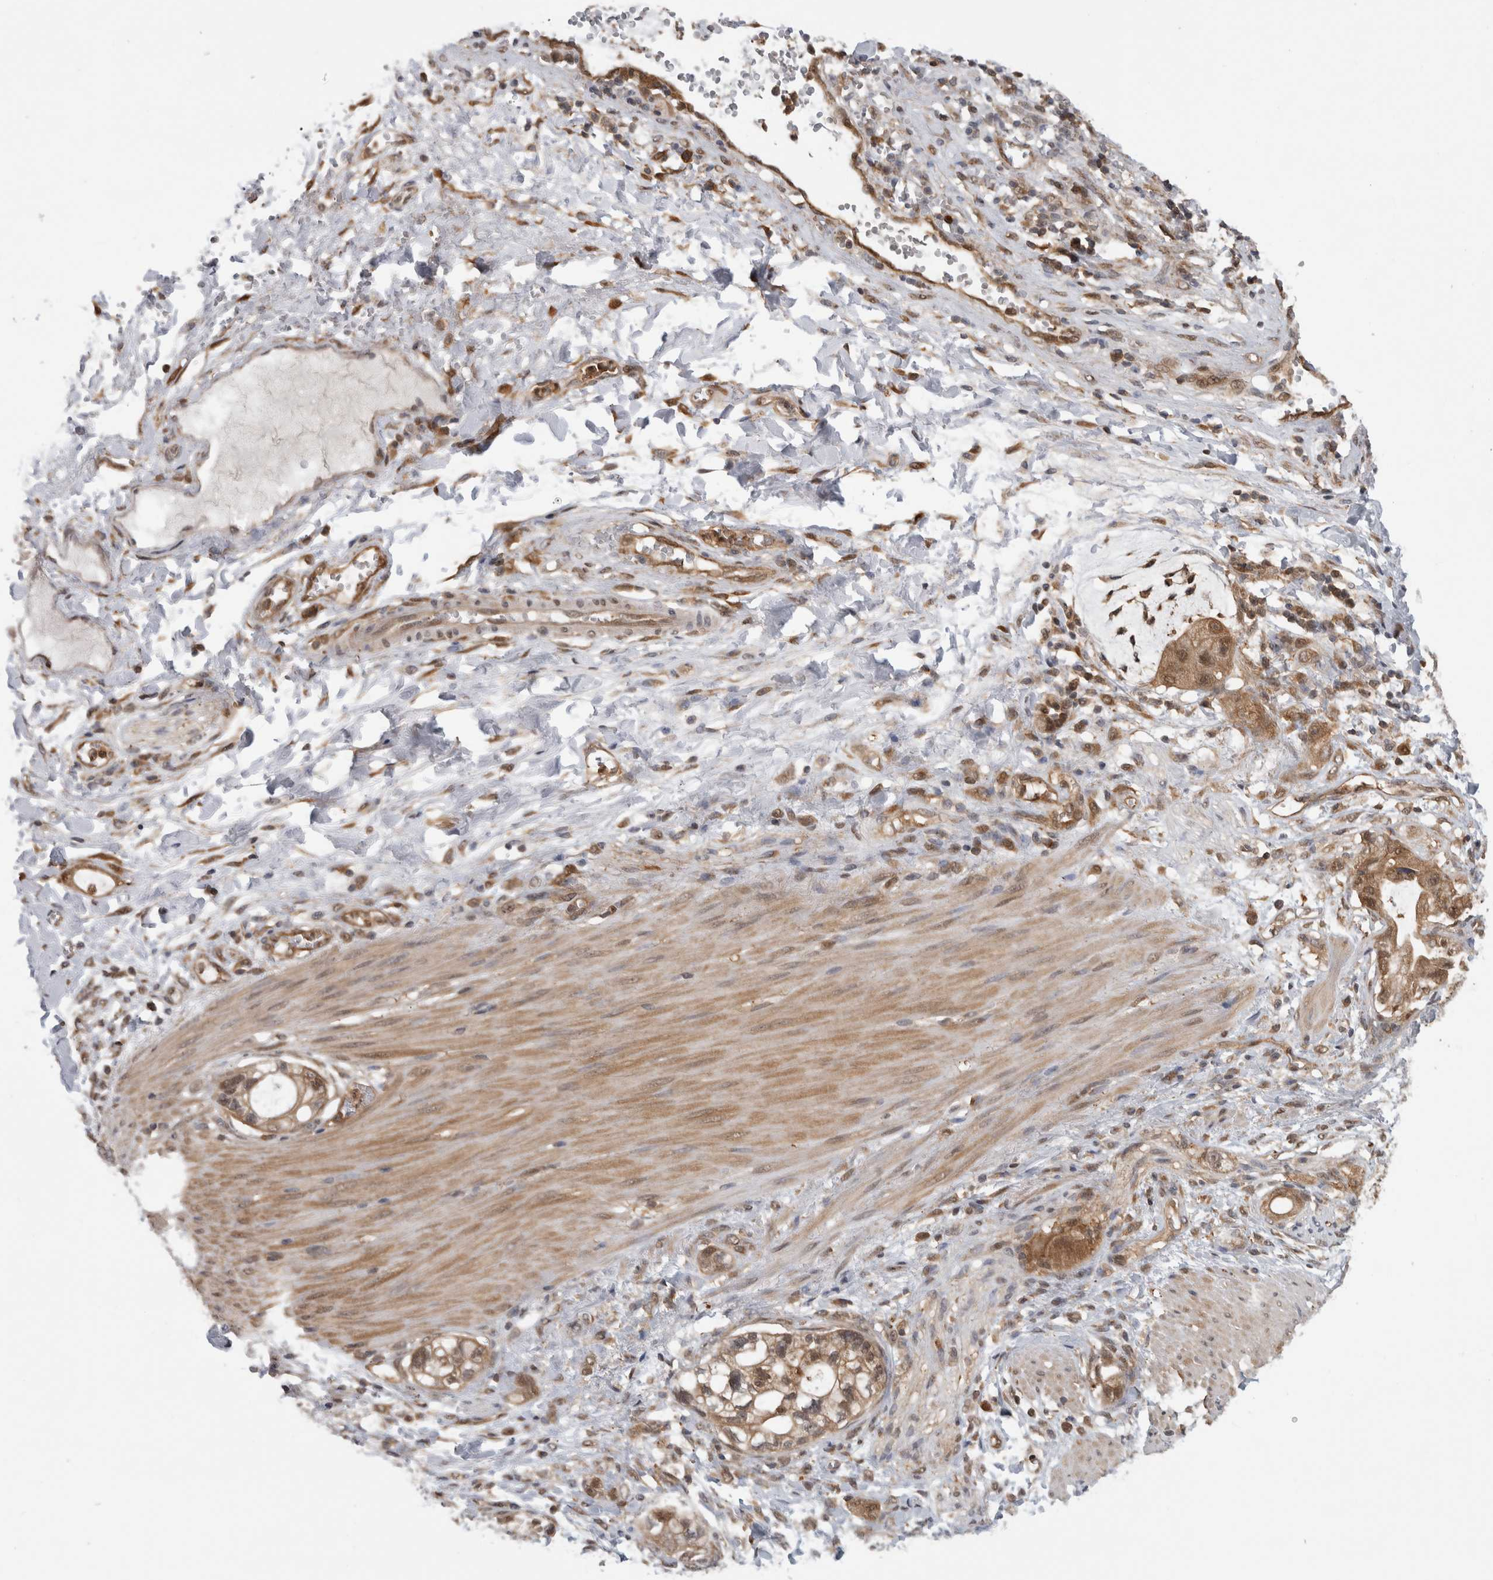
{"staining": {"intensity": "moderate", "quantity": ">75%", "location": "cytoplasmic/membranous,nuclear"}, "tissue": "stomach cancer", "cell_type": "Tumor cells", "image_type": "cancer", "snomed": [{"axis": "morphology", "description": "Adenocarcinoma, NOS"}, {"axis": "topography", "description": "Stomach"}, {"axis": "topography", "description": "Stomach, lower"}], "caption": "Immunohistochemical staining of adenocarcinoma (stomach) shows medium levels of moderate cytoplasmic/membranous and nuclear protein expression in approximately >75% of tumor cells.", "gene": "ASTN2", "patient": {"sex": "female", "age": 48}}